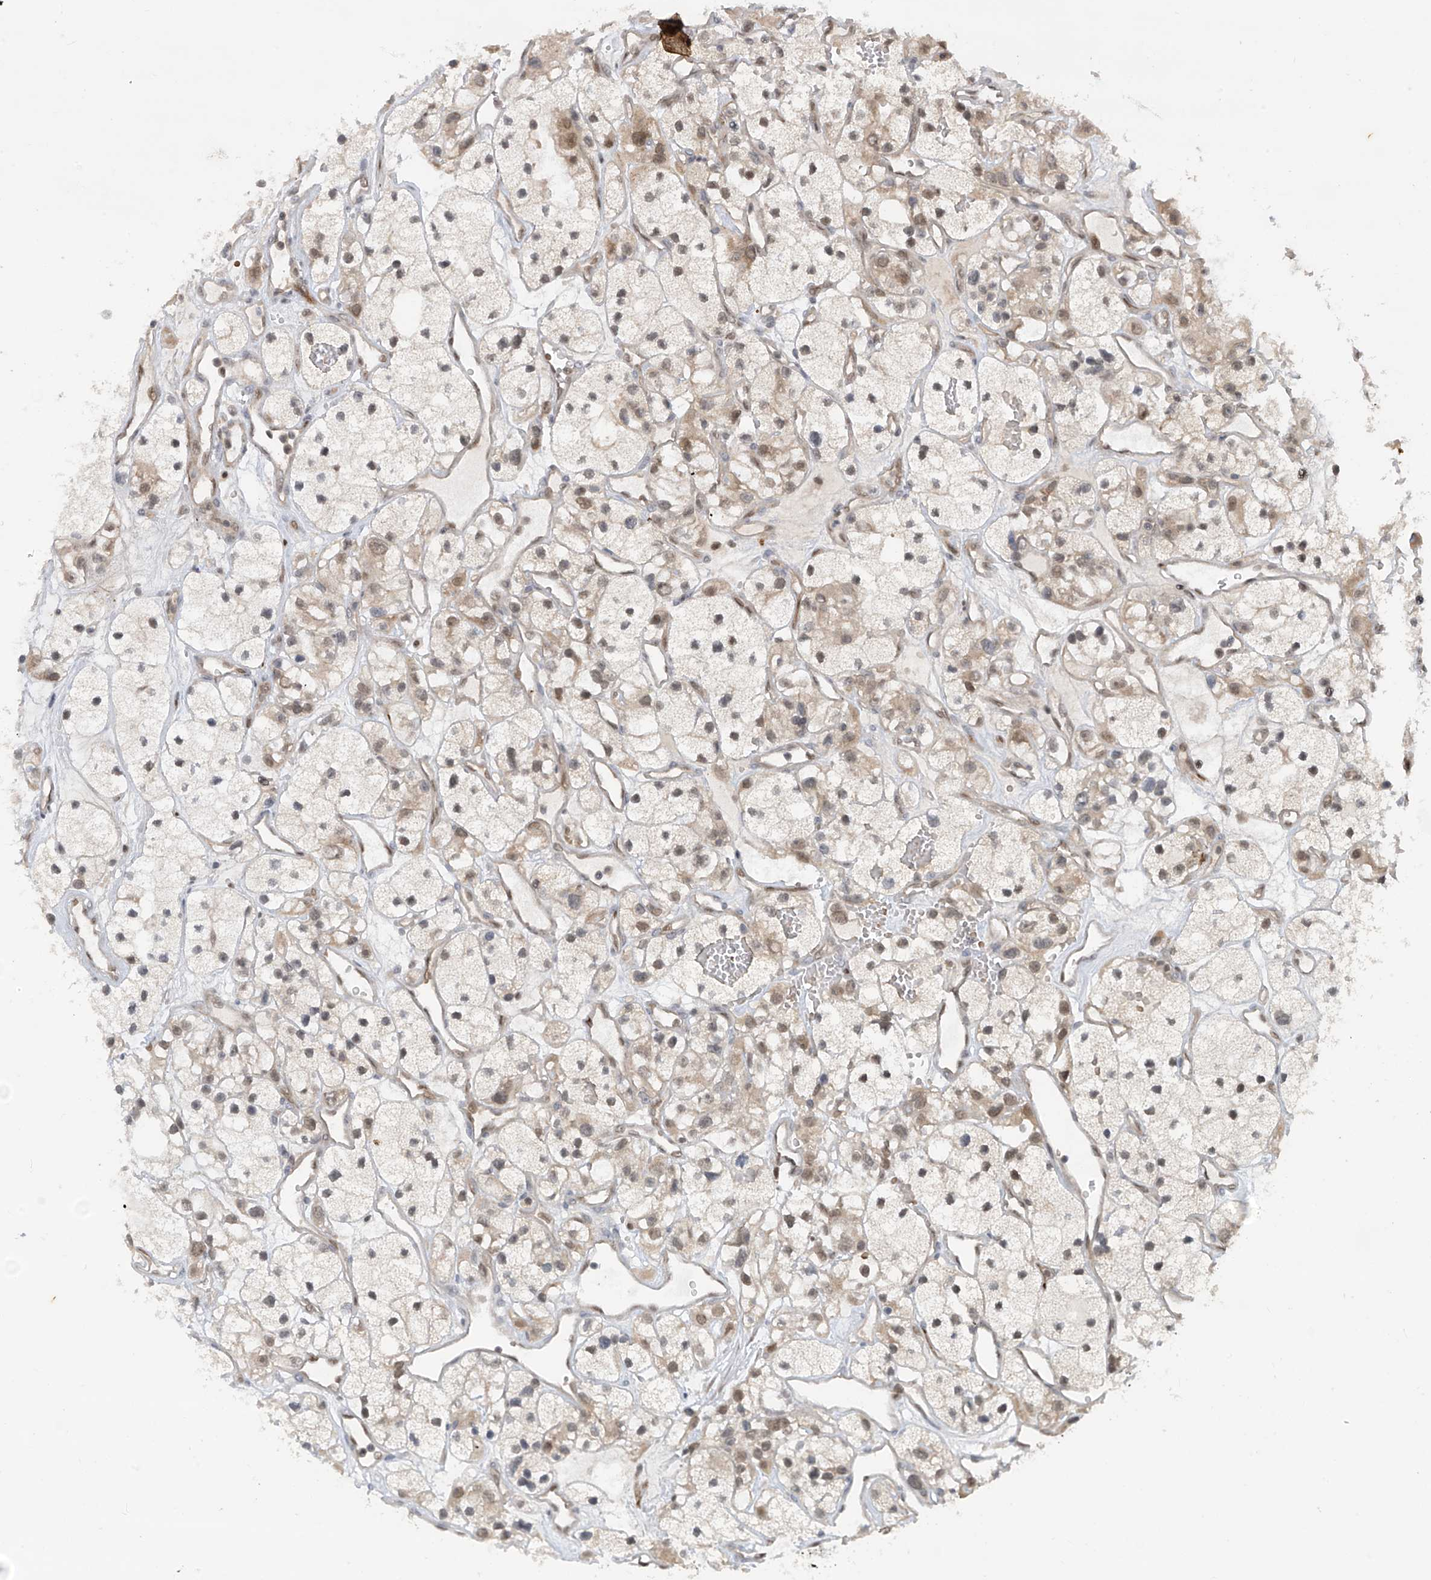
{"staining": {"intensity": "weak", "quantity": "25%-75%", "location": "cytoplasmic/membranous,nuclear"}, "tissue": "renal cancer", "cell_type": "Tumor cells", "image_type": "cancer", "snomed": [{"axis": "morphology", "description": "Adenocarcinoma, NOS"}, {"axis": "topography", "description": "Kidney"}], "caption": "Adenocarcinoma (renal) stained with a brown dye shows weak cytoplasmic/membranous and nuclear positive staining in about 25%-75% of tumor cells.", "gene": "LAGE3", "patient": {"sex": "female", "age": 57}}